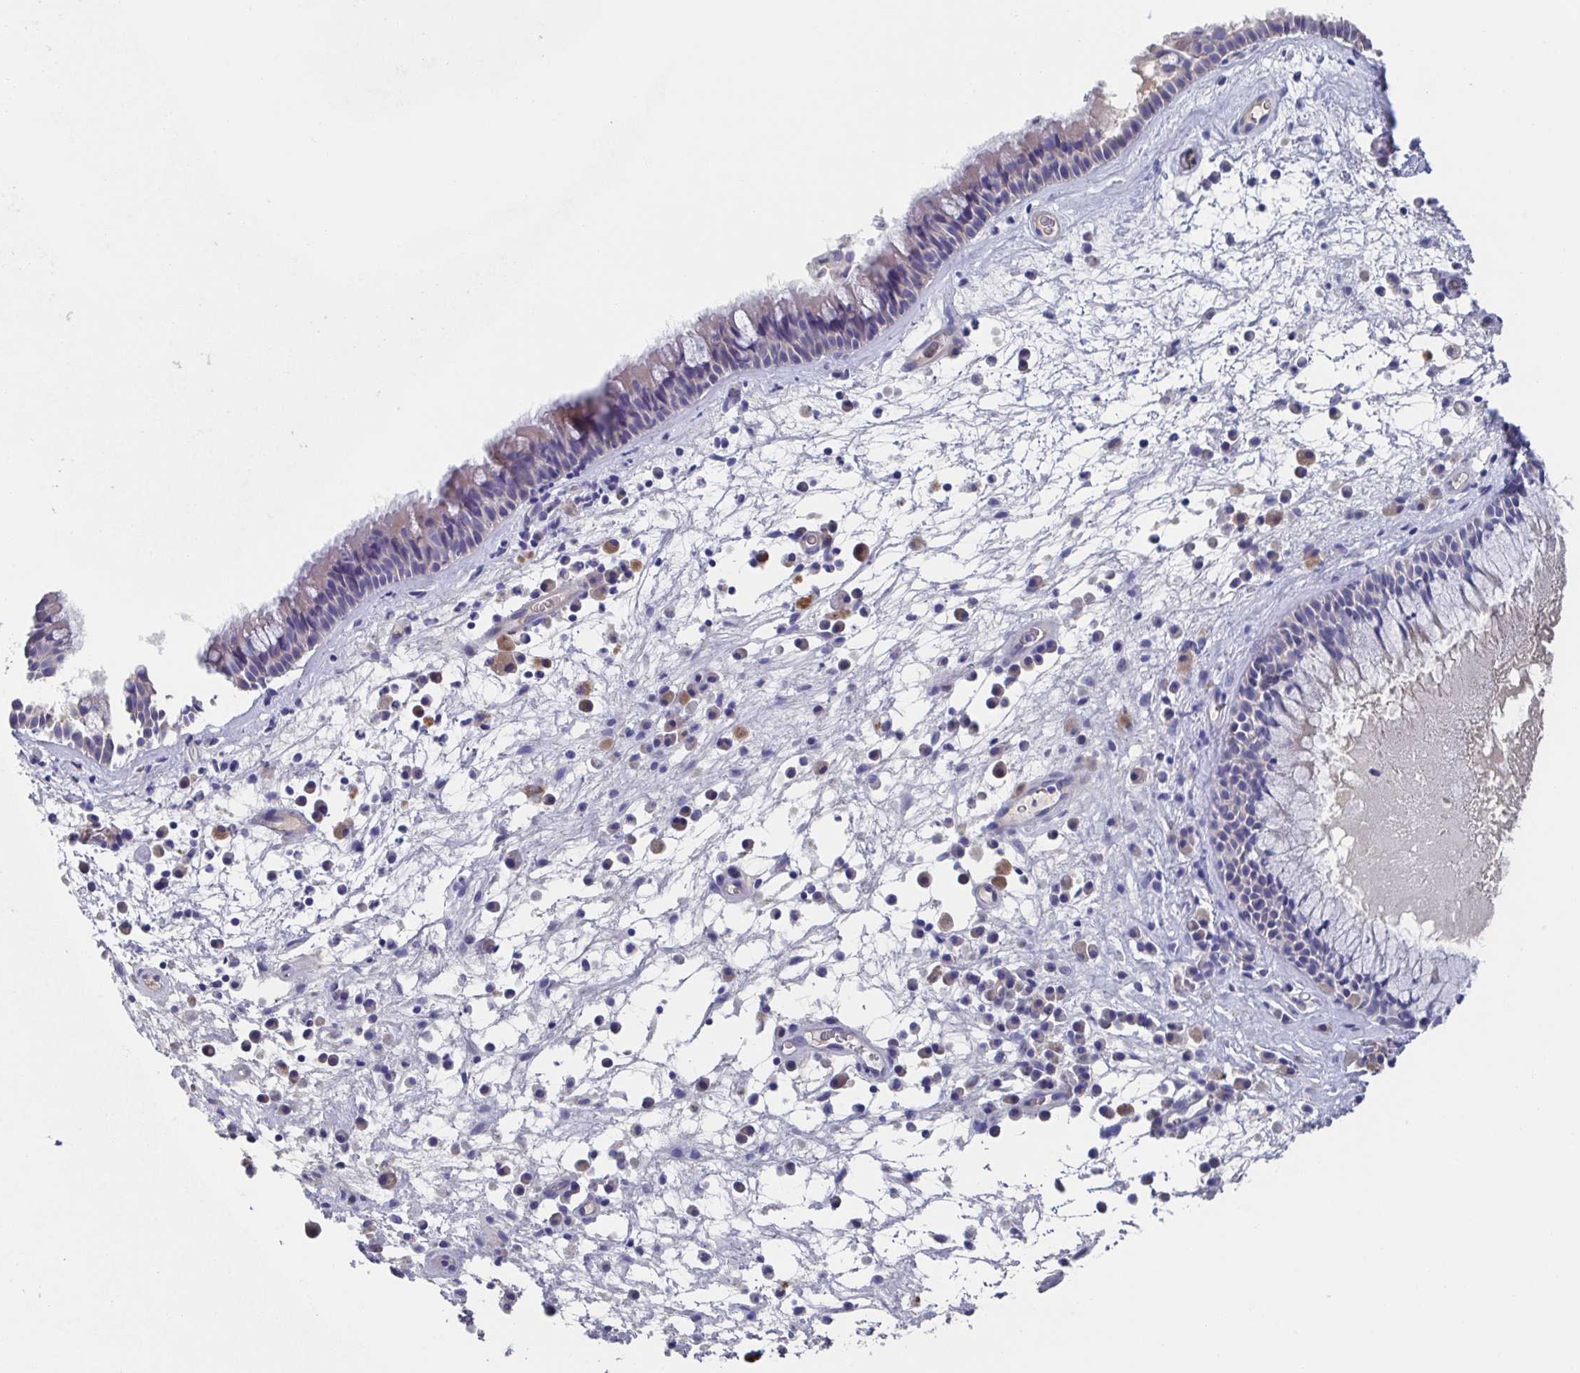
{"staining": {"intensity": "weak", "quantity": "<25%", "location": "cytoplasmic/membranous"}, "tissue": "nasopharynx", "cell_type": "Respiratory epithelial cells", "image_type": "normal", "snomed": [{"axis": "morphology", "description": "Normal tissue, NOS"}, {"axis": "topography", "description": "Nasopharynx"}], "caption": "Respiratory epithelial cells are negative for brown protein staining in benign nasopharynx. (DAB immunohistochemistry (IHC) visualized using brightfield microscopy, high magnification).", "gene": "CDH2", "patient": {"sex": "male", "age": 67}}